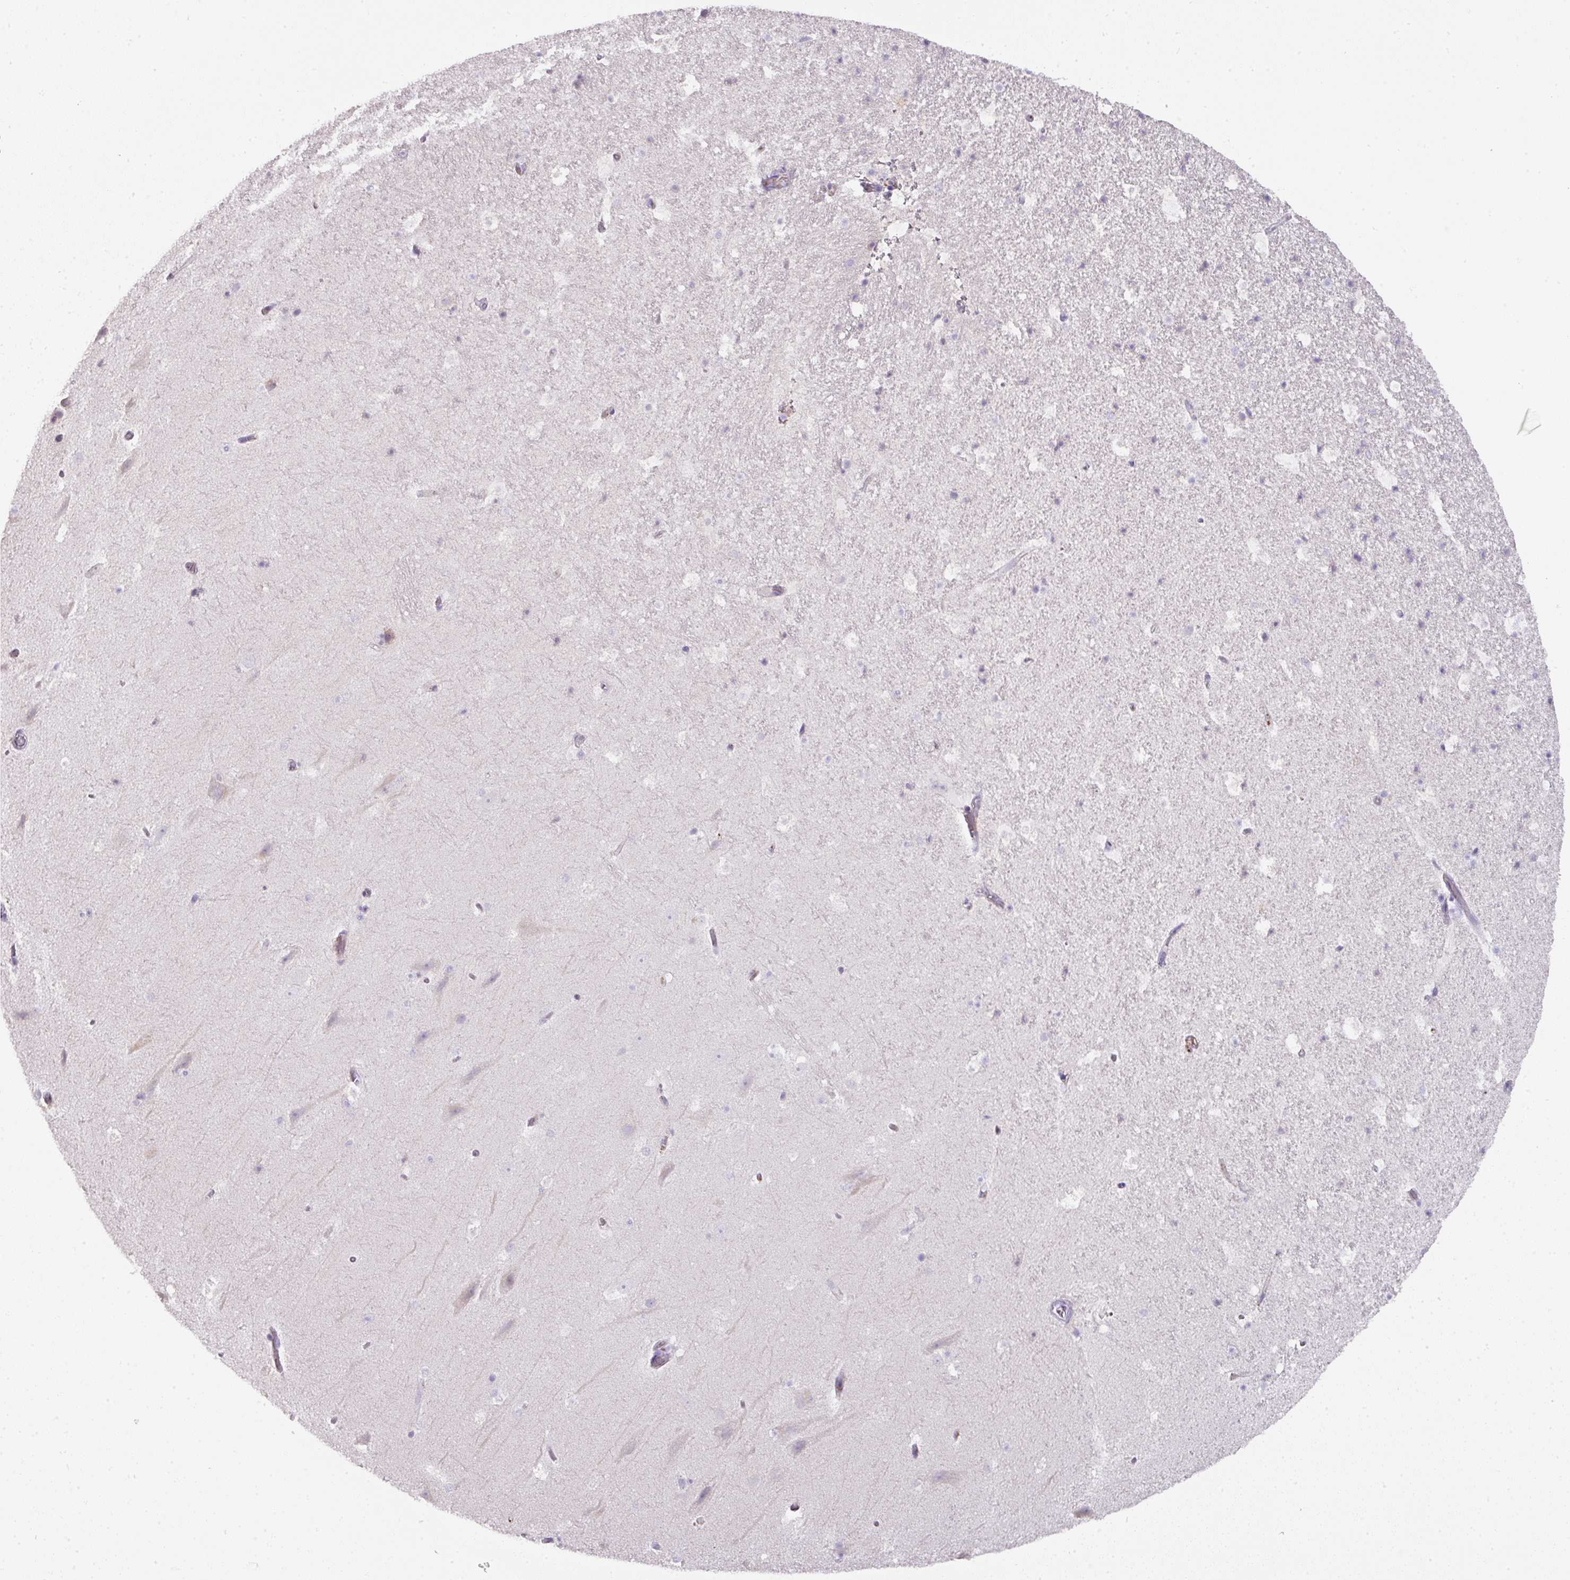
{"staining": {"intensity": "negative", "quantity": "none", "location": "none"}, "tissue": "hippocampus", "cell_type": "Glial cells", "image_type": "normal", "snomed": [{"axis": "morphology", "description": "Normal tissue, NOS"}, {"axis": "topography", "description": "Hippocampus"}], "caption": "A micrograph of human hippocampus is negative for staining in glial cells. (IHC, brightfield microscopy, high magnification).", "gene": "CCZ1B", "patient": {"sex": "male", "age": 37}}